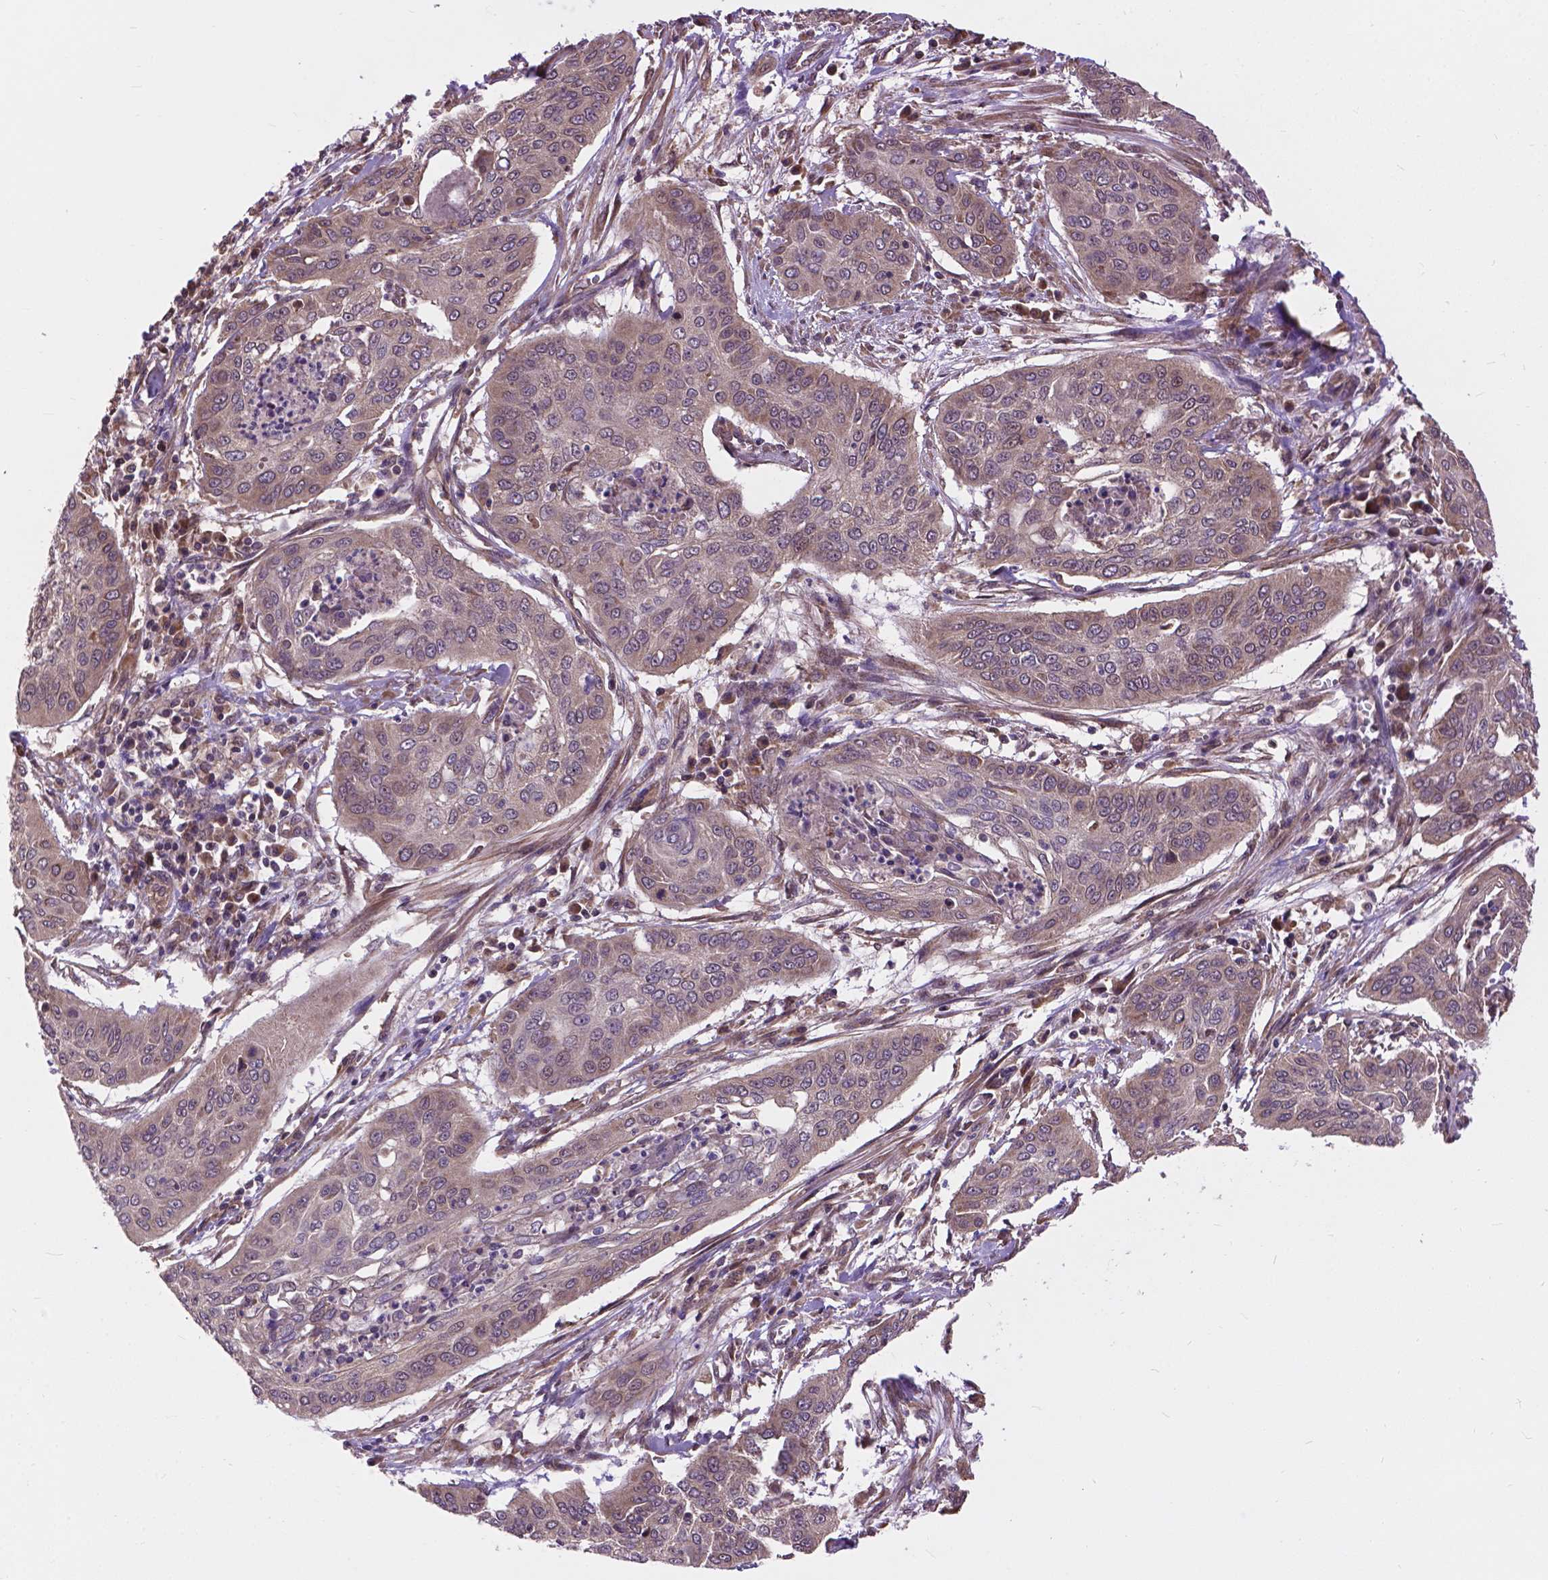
{"staining": {"intensity": "weak", "quantity": ">75%", "location": "cytoplasmic/membranous"}, "tissue": "cervical cancer", "cell_type": "Tumor cells", "image_type": "cancer", "snomed": [{"axis": "morphology", "description": "Squamous cell carcinoma, NOS"}, {"axis": "topography", "description": "Cervix"}], "caption": "This histopathology image exhibits cervical cancer (squamous cell carcinoma) stained with immunohistochemistry (IHC) to label a protein in brown. The cytoplasmic/membranous of tumor cells show weak positivity for the protein. Nuclei are counter-stained blue.", "gene": "ZNF616", "patient": {"sex": "female", "age": 39}}